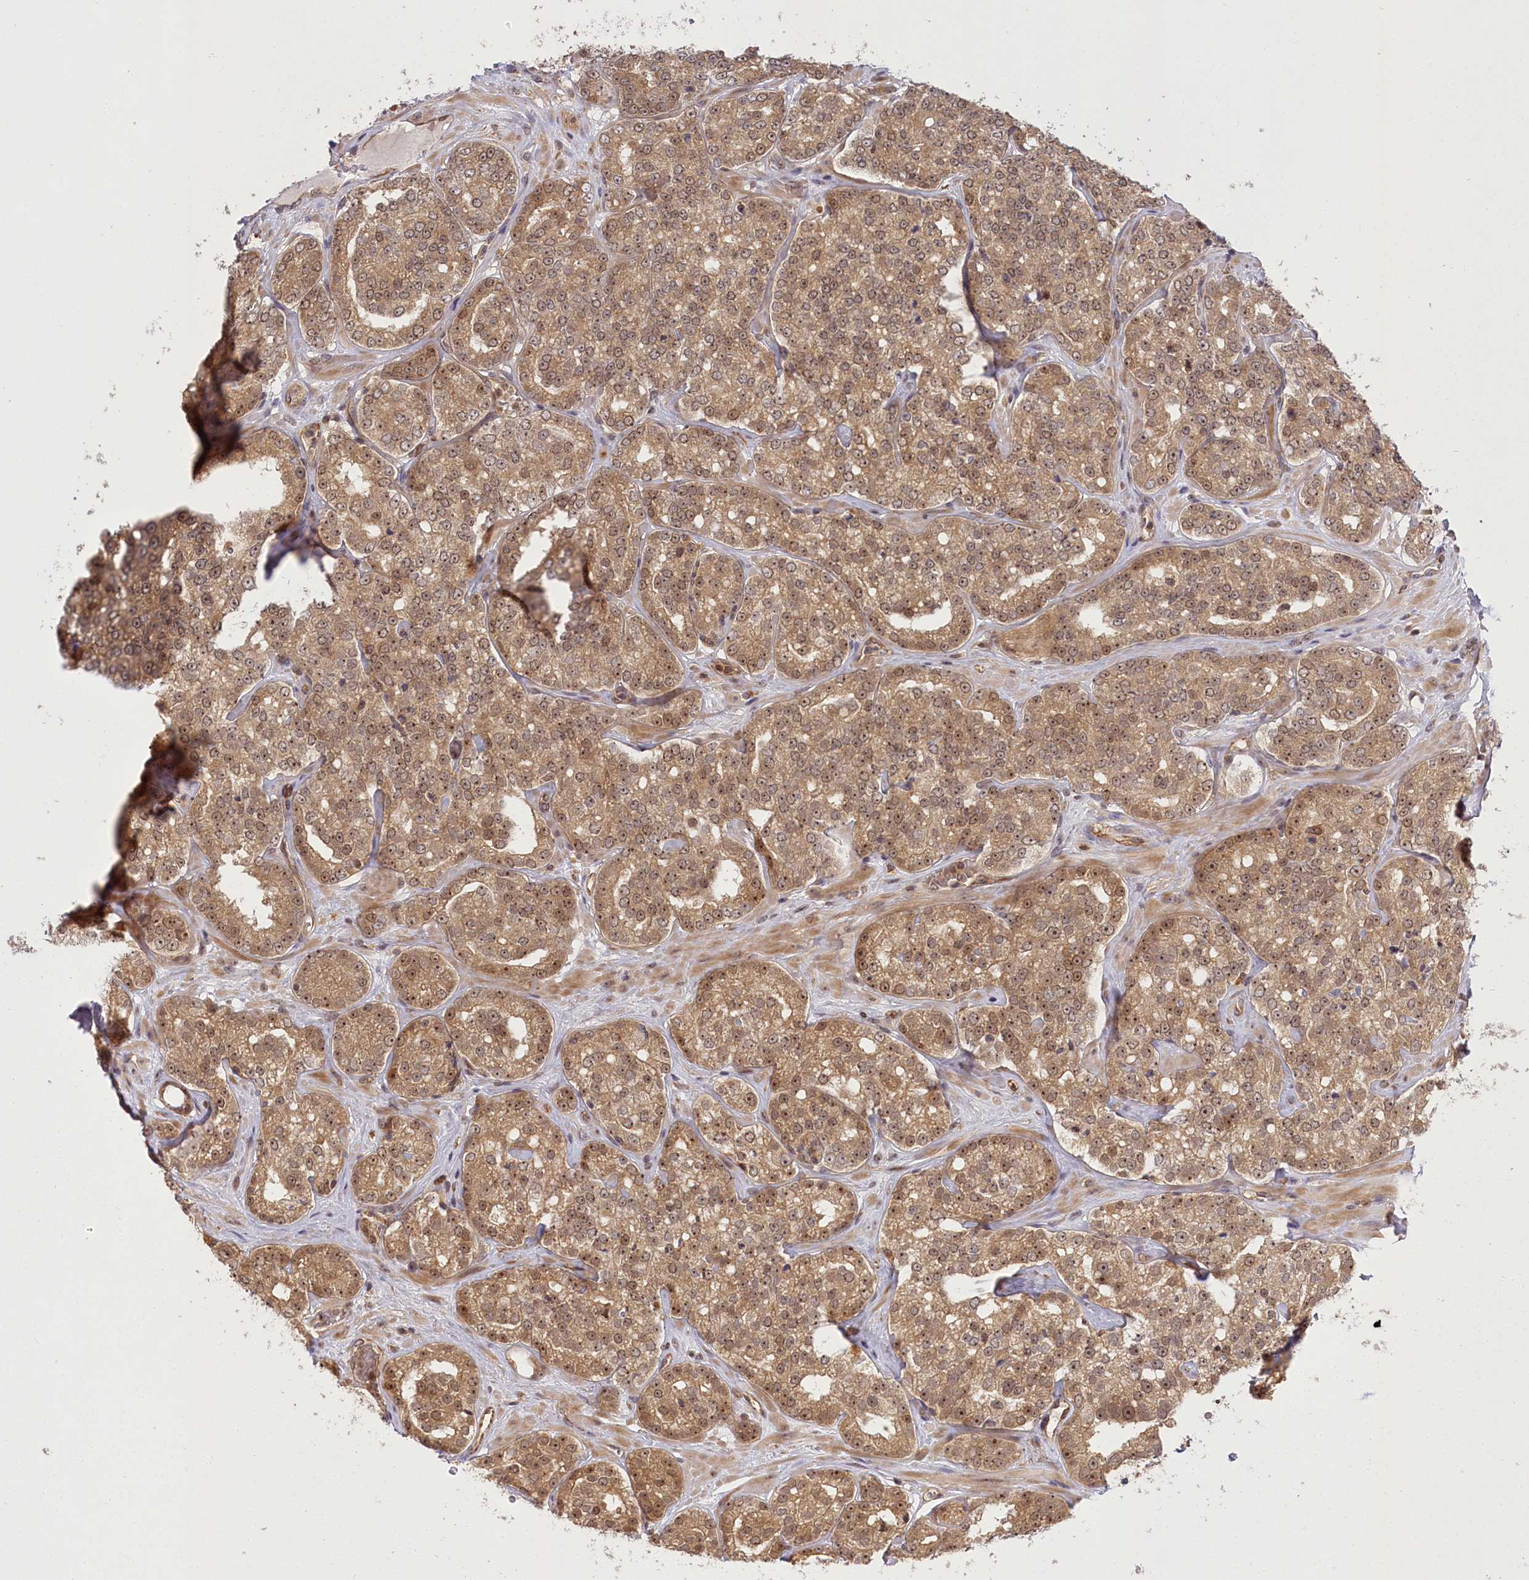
{"staining": {"intensity": "moderate", "quantity": ">75%", "location": "cytoplasmic/membranous,nuclear"}, "tissue": "prostate cancer", "cell_type": "Tumor cells", "image_type": "cancer", "snomed": [{"axis": "morphology", "description": "Normal tissue, NOS"}, {"axis": "morphology", "description": "Adenocarcinoma, High grade"}, {"axis": "topography", "description": "Prostate"}], "caption": "Prostate cancer tissue shows moderate cytoplasmic/membranous and nuclear expression in about >75% of tumor cells, visualized by immunohistochemistry.", "gene": "SERGEF", "patient": {"sex": "male", "age": 83}}